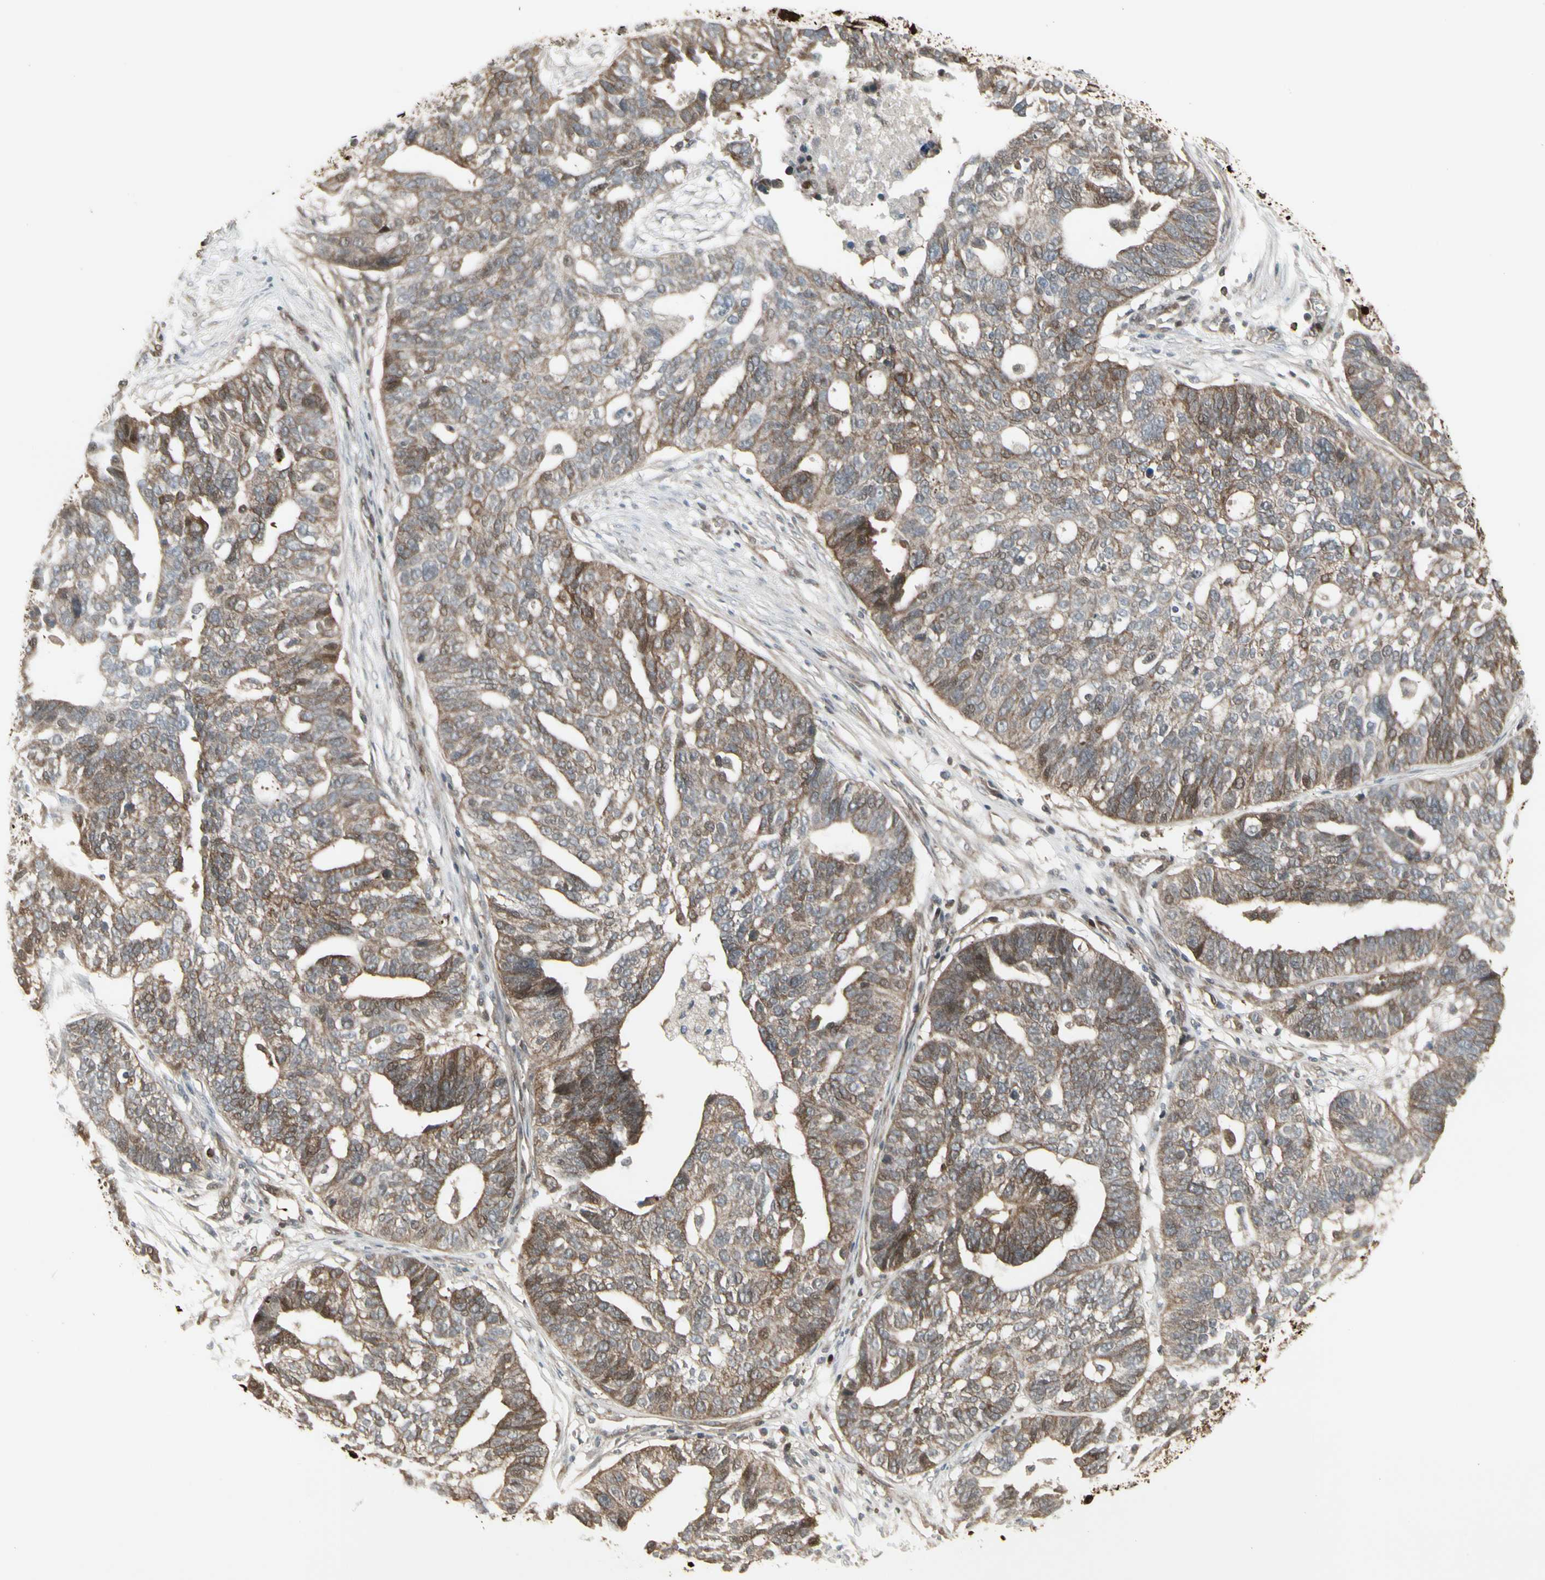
{"staining": {"intensity": "moderate", "quantity": ">75%", "location": "cytoplasmic/membranous"}, "tissue": "ovarian cancer", "cell_type": "Tumor cells", "image_type": "cancer", "snomed": [{"axis": "morphology", "description": "Cystadenocarcinoma, serous, NOS"}, {"axis": "topography", "description": "Ovary"}], "caption": "Protein staining of ovarian cancer tissue exhibits moderate cytoplasmic/membranous positivity in about >75% of tumor cells. (Brightfield microscopy of DAB IHC at high magnification).", "gene": "IGFBP6", "patient": {"sex": "female", "age": 59}}